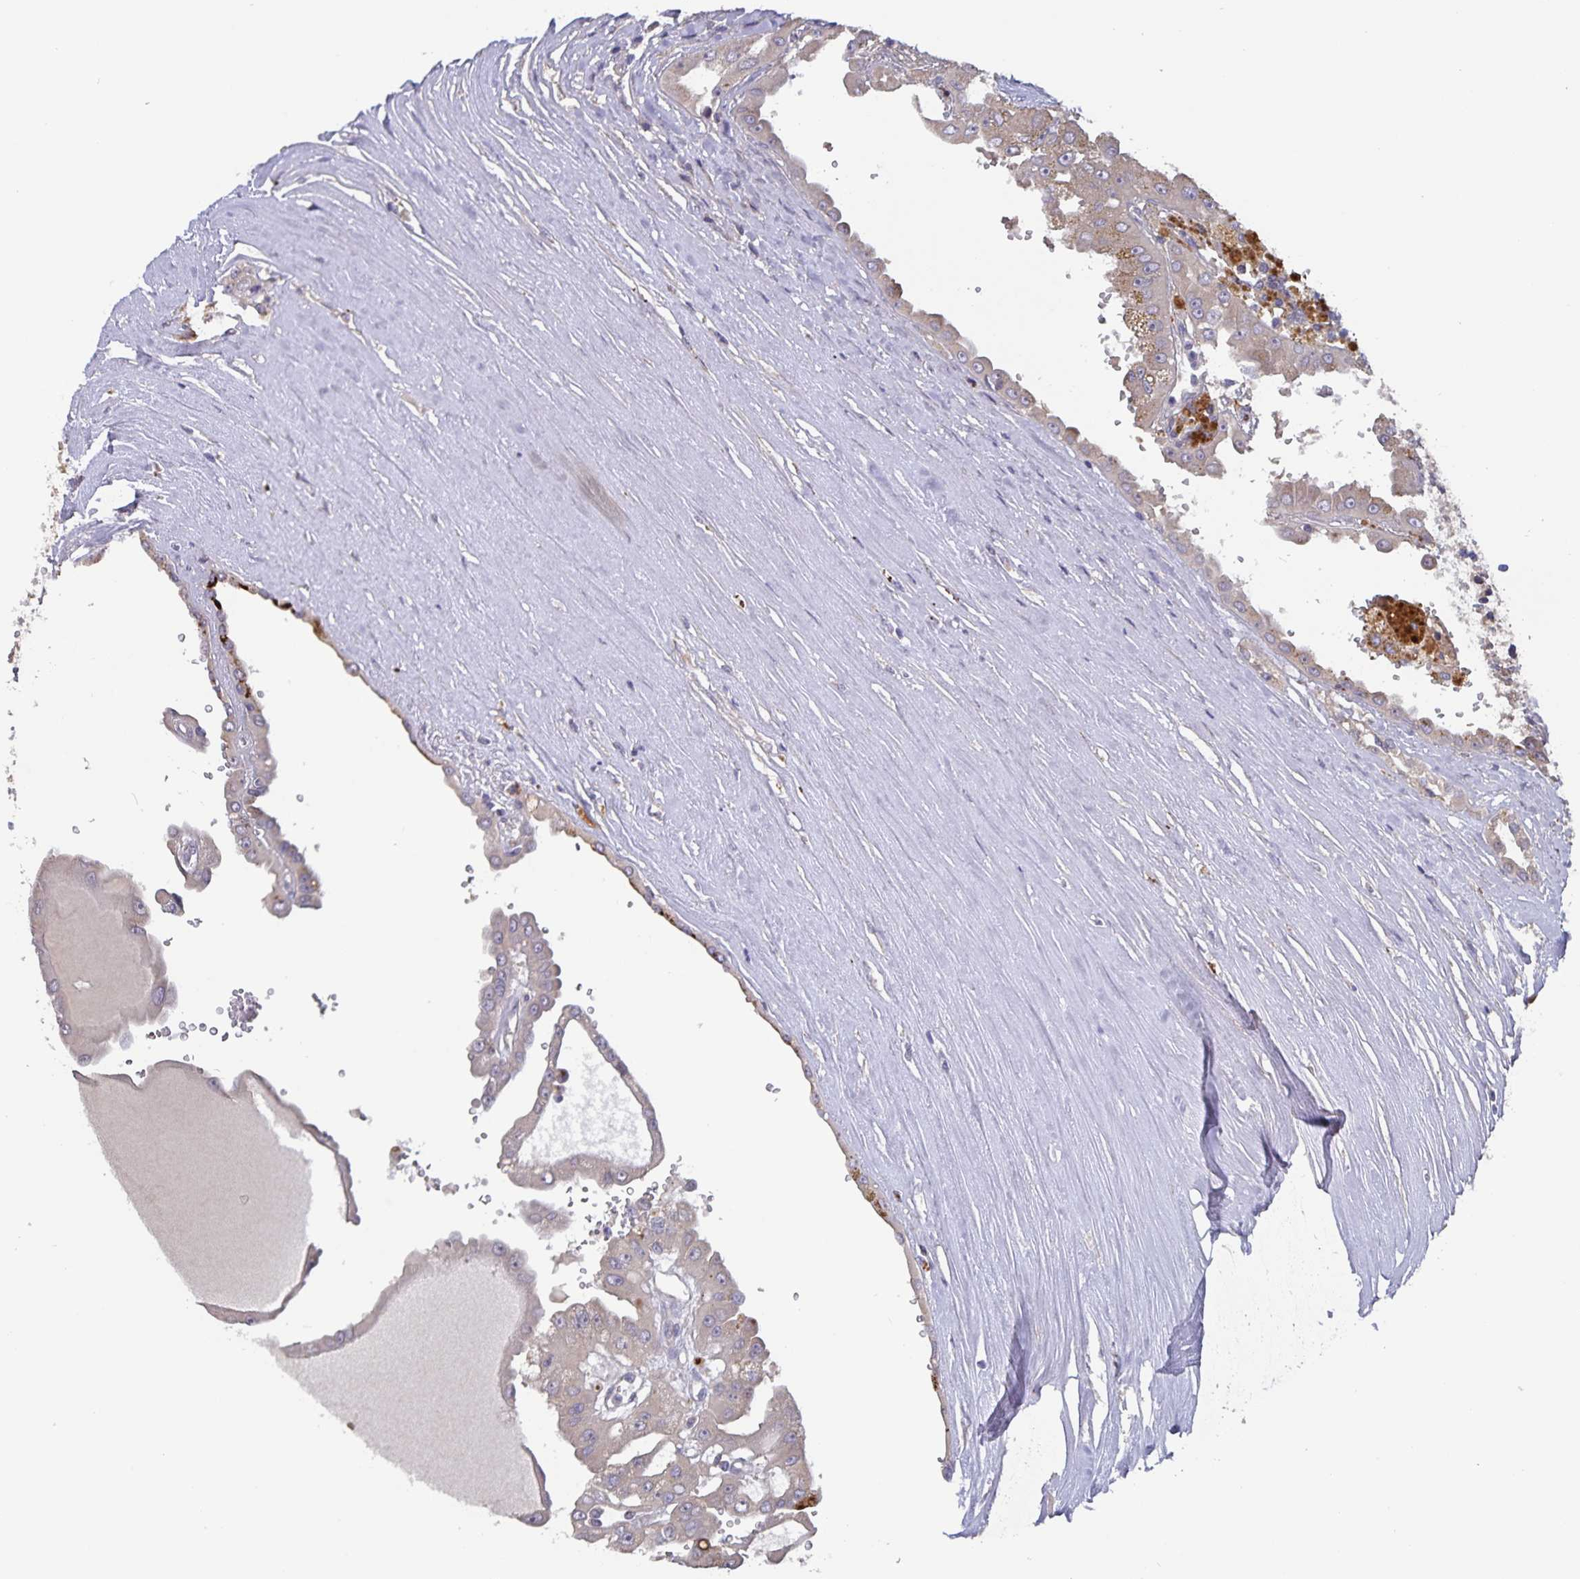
{"staining": {"intensity": "weak", "quantity": "25%-75%", "location": "cytoplasmic/membranous"}, "tissue": "renal cancer", "cell_type": "Tumor cells", "image_type": "cancer", "snomed": [{"axis": "morphology", "description": "Adenocarcinoma, NOS"}, {"axis": "topography", "description": "Kidney"}], "caption": "Immunohistochemical staining of adenocarcinoma (renal) exhibits low levels of weak cytoplasmic/membranous protein positivity in approximately 25%-75% of tumor cells.", "gene": "FBXL16", "patient": {"sex": "male", "age": 58}}